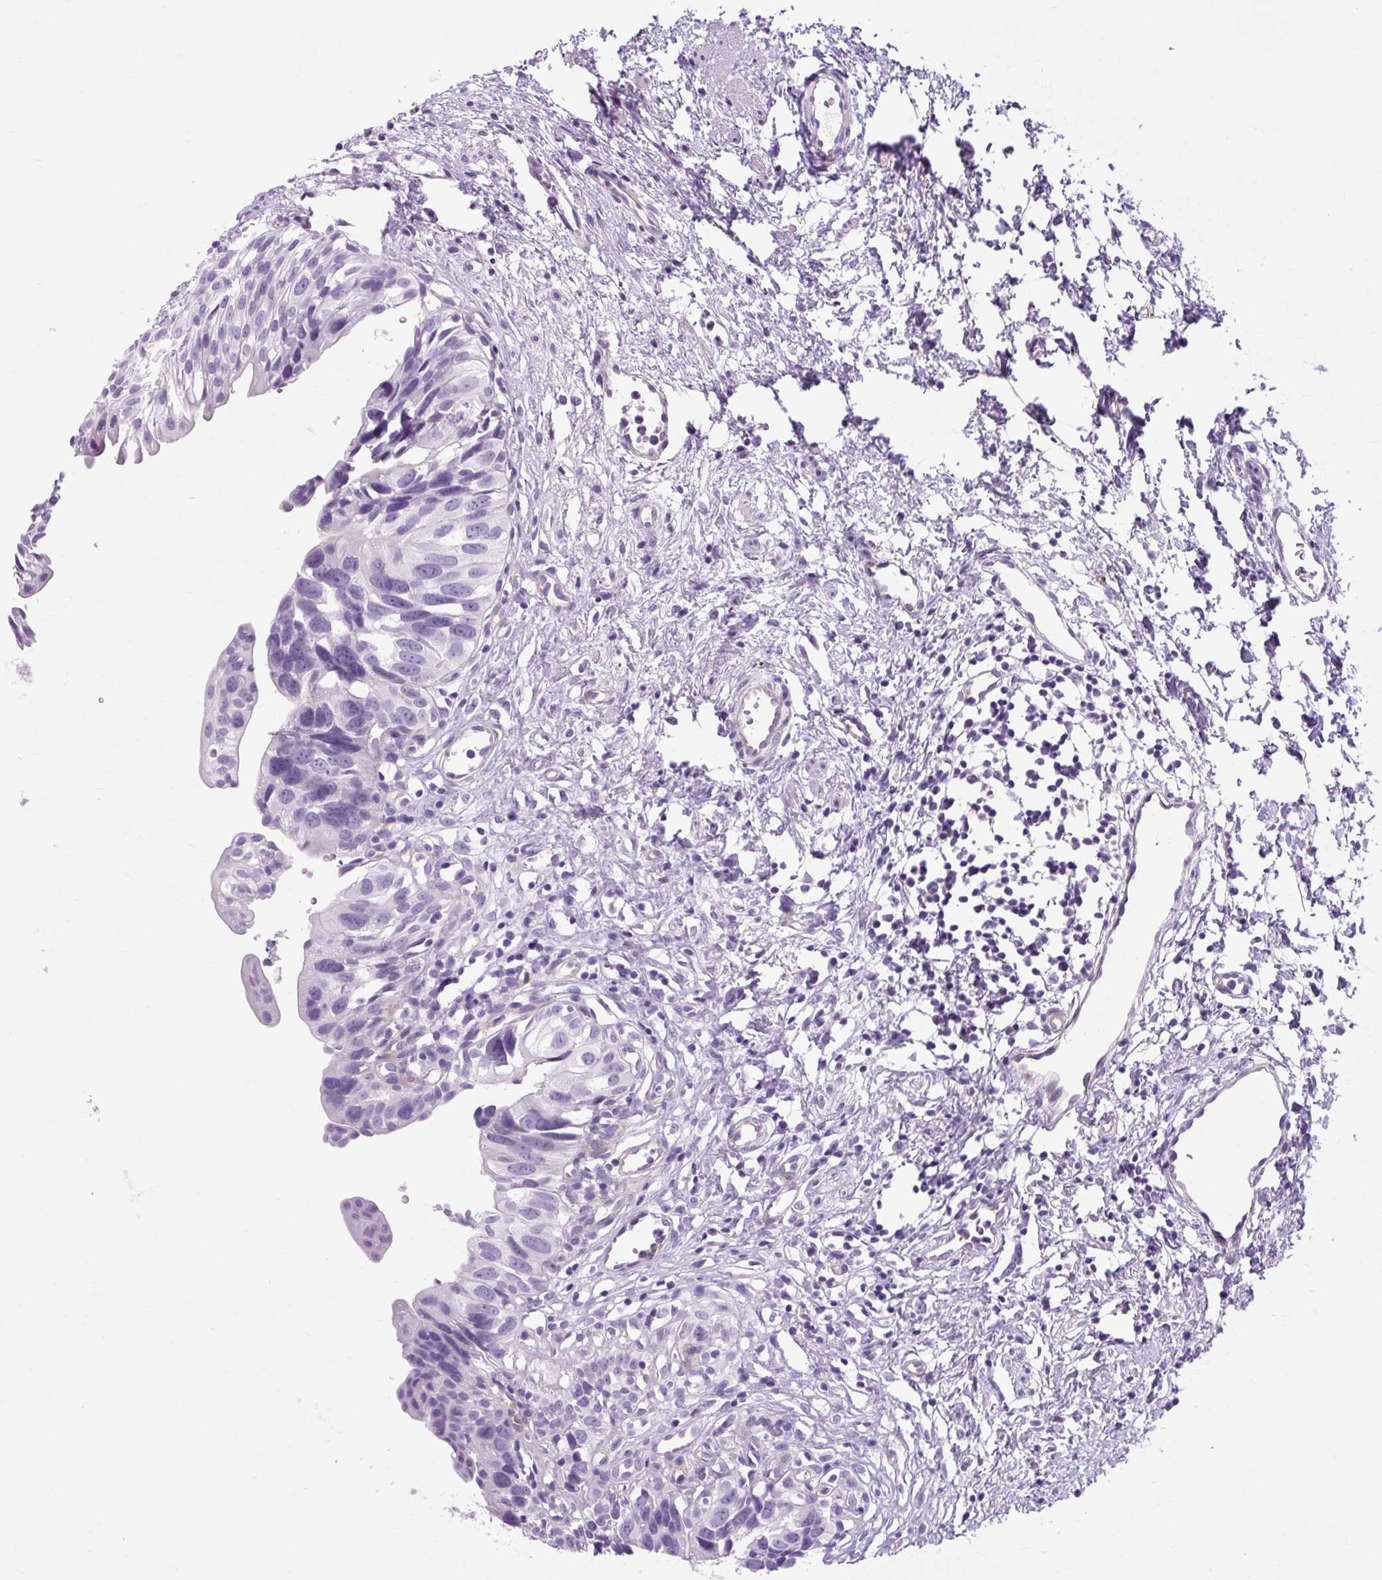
{"staining": {"intensity": "negative", "quantity": "none", "location": "none"}, "tissue": "urinary bladder", "cell_type": "Urothelial cells", "image_type": "normal", "snomed": [{"axis": "morphology", "description": "Normal tissue, NOS"}, {"axis": "topography", "description": "Urinary bladder"}], "caption": "IHC of normal human urinary bladder displays no expression in urothelial cells.", "gene": "OOEP", "patient": {"sex": "male", "age": 51}}